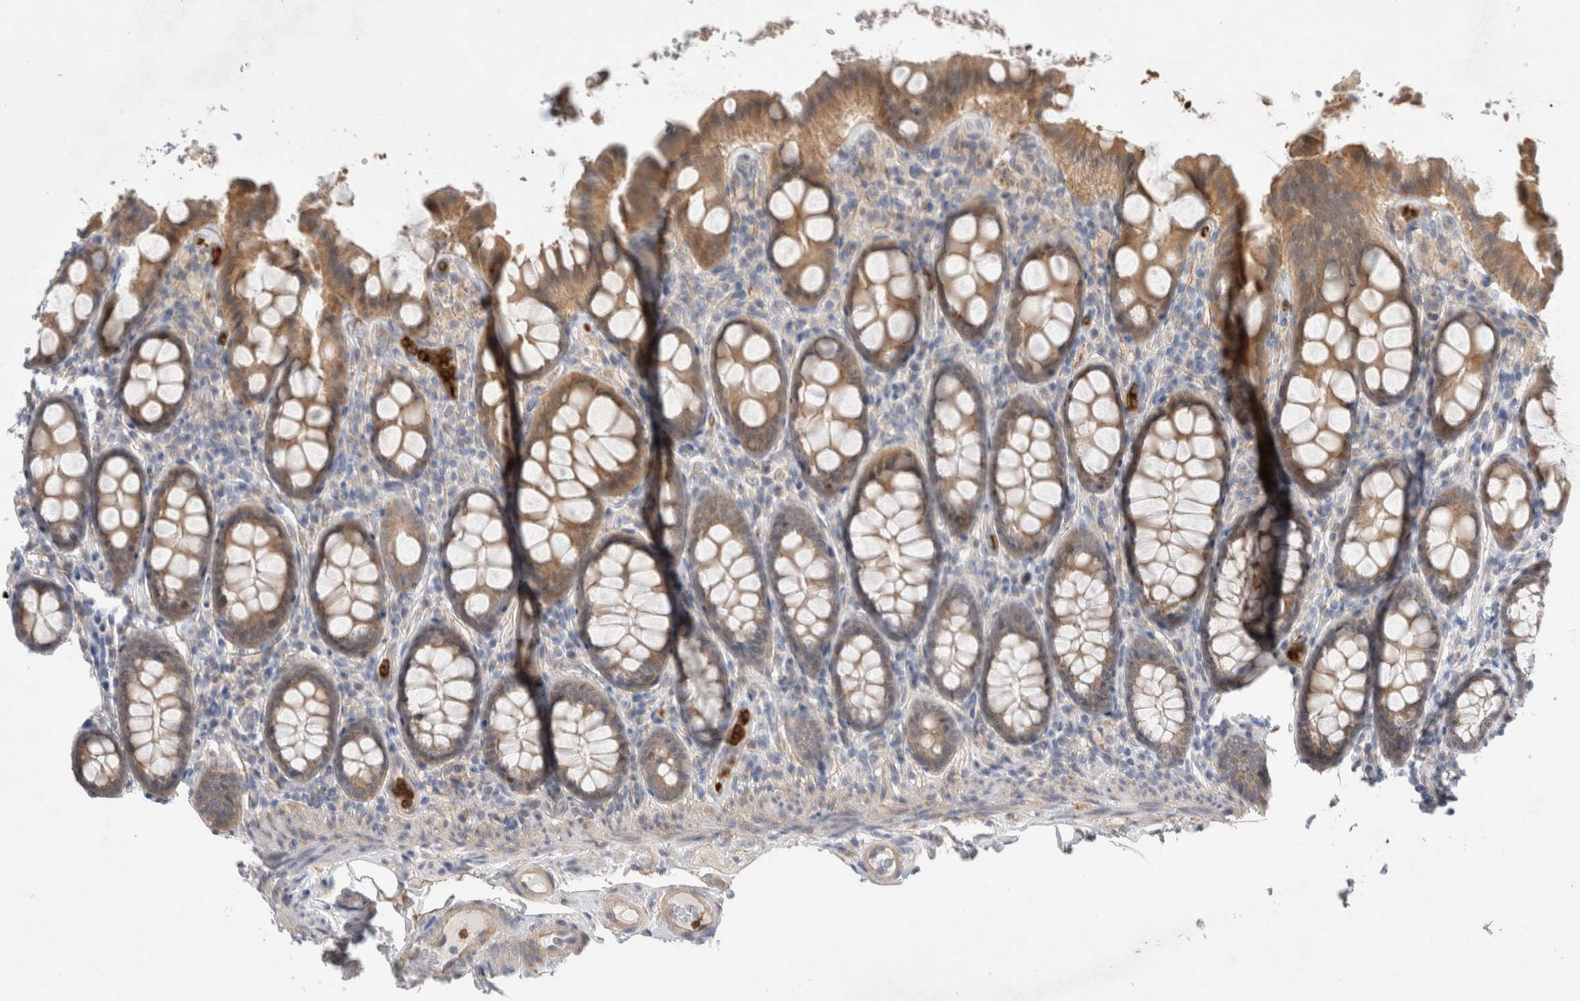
{"staining": {"intensity": "weak", "quantity": ">75%", "location": "cytoplasmic/membranous"}, "tissue": "colon", "cell_type": "Endothelial cells", "image_type": "normal", "snomed": [{"axis": "morphology", "description": "Normal tissue, NOS"}, {"axis": "topography", "description": "Colon"}, {"axis": "topography", "description": "Peripheral nerve tissue"}], "caption": "An image showing weak cytoplasmic/membranous staining in approximately >75% of endothelial cells in benign colon, as visualized by brown immunohistochemical staining.", "gene": "GSDMB", "patient": {"sex": "female", "age": 61}}